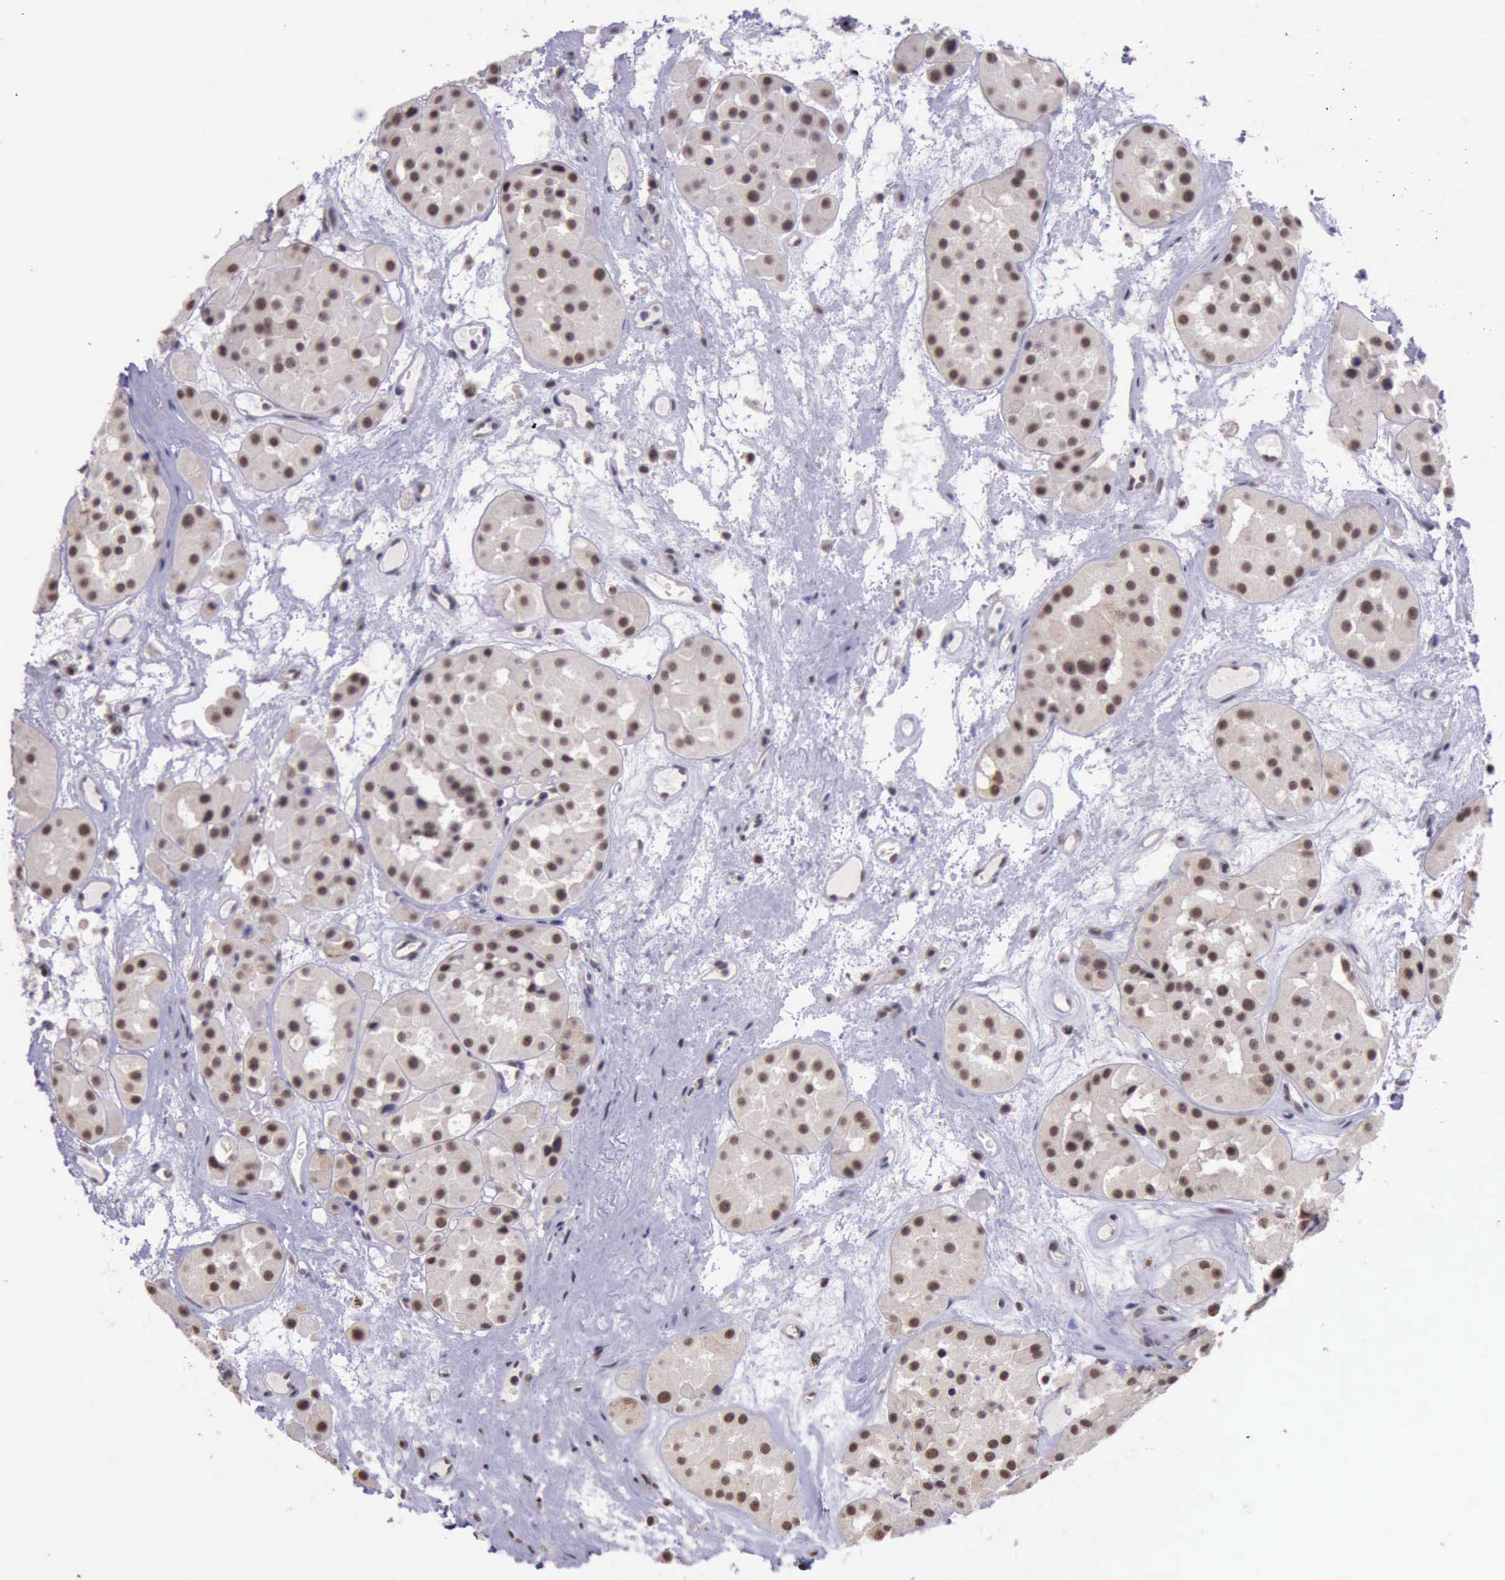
{"staining": {"intensity": "moderate", "quantity": ">75%", "location": "nuclear"}, "tissue": "renal cancer", "cell_type": "Tumor cells", "image_type": "cancer", "snomed": [{"axis": "morphology", "description": "Adenocarcinoma, uncertain malignant potential"}, {"axis": "topography", "description": "Kidney"}], "caption": "The image shows immunohistochemical staining of renal adenocarcinoma,  uncertain malignant potential. There is moderate nuclear staining is identified in approximately >75% of tumor cells. Immunohistochemistry stains the protein in brown and the nuclei are stained blue.", "gene": "PRPF39", "patient": {"sex": "male", "age": 63}}